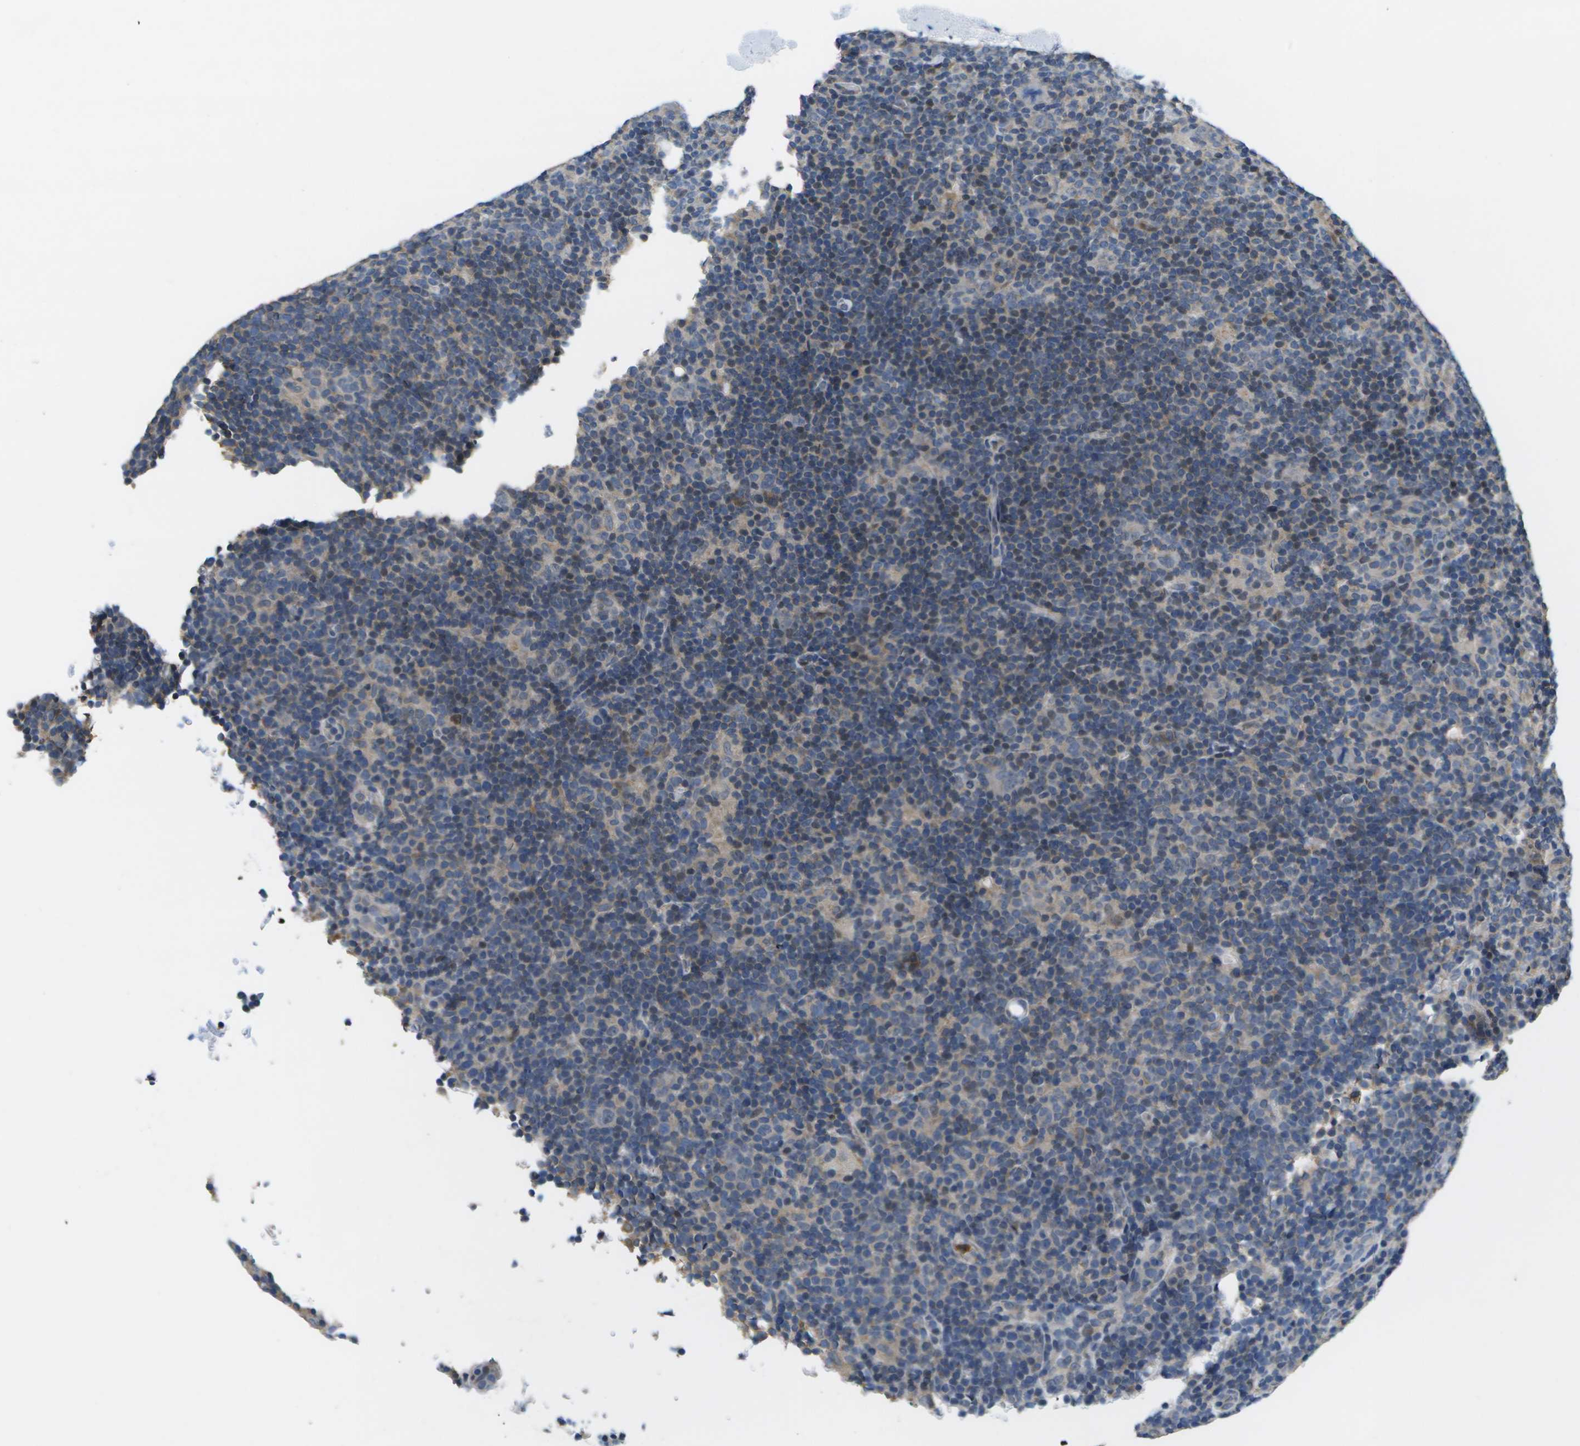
{"staining": {"intensity": "negative", "quantity": "none", "location": "none"}, "tissue": "lymphoma", "cell_type": "Tumor cells", "image_type": "cancer", "snomed": [{"axis": "morphology", "description": "Hodgkin's disease, NOS"}, {"axis": "topography", "description": "Lymph node"}], "caption": "Immunohistochemistry photomicrograph of neoplastic tissue: lymphoma stained with DAB (3,3'-diaminobenzidine) demonstrates no significant protein positivity in tumor cells. Nuclei are stained in blue.", "gene": "GALNT15", "patient": {"sex": "female", "age": 57}}